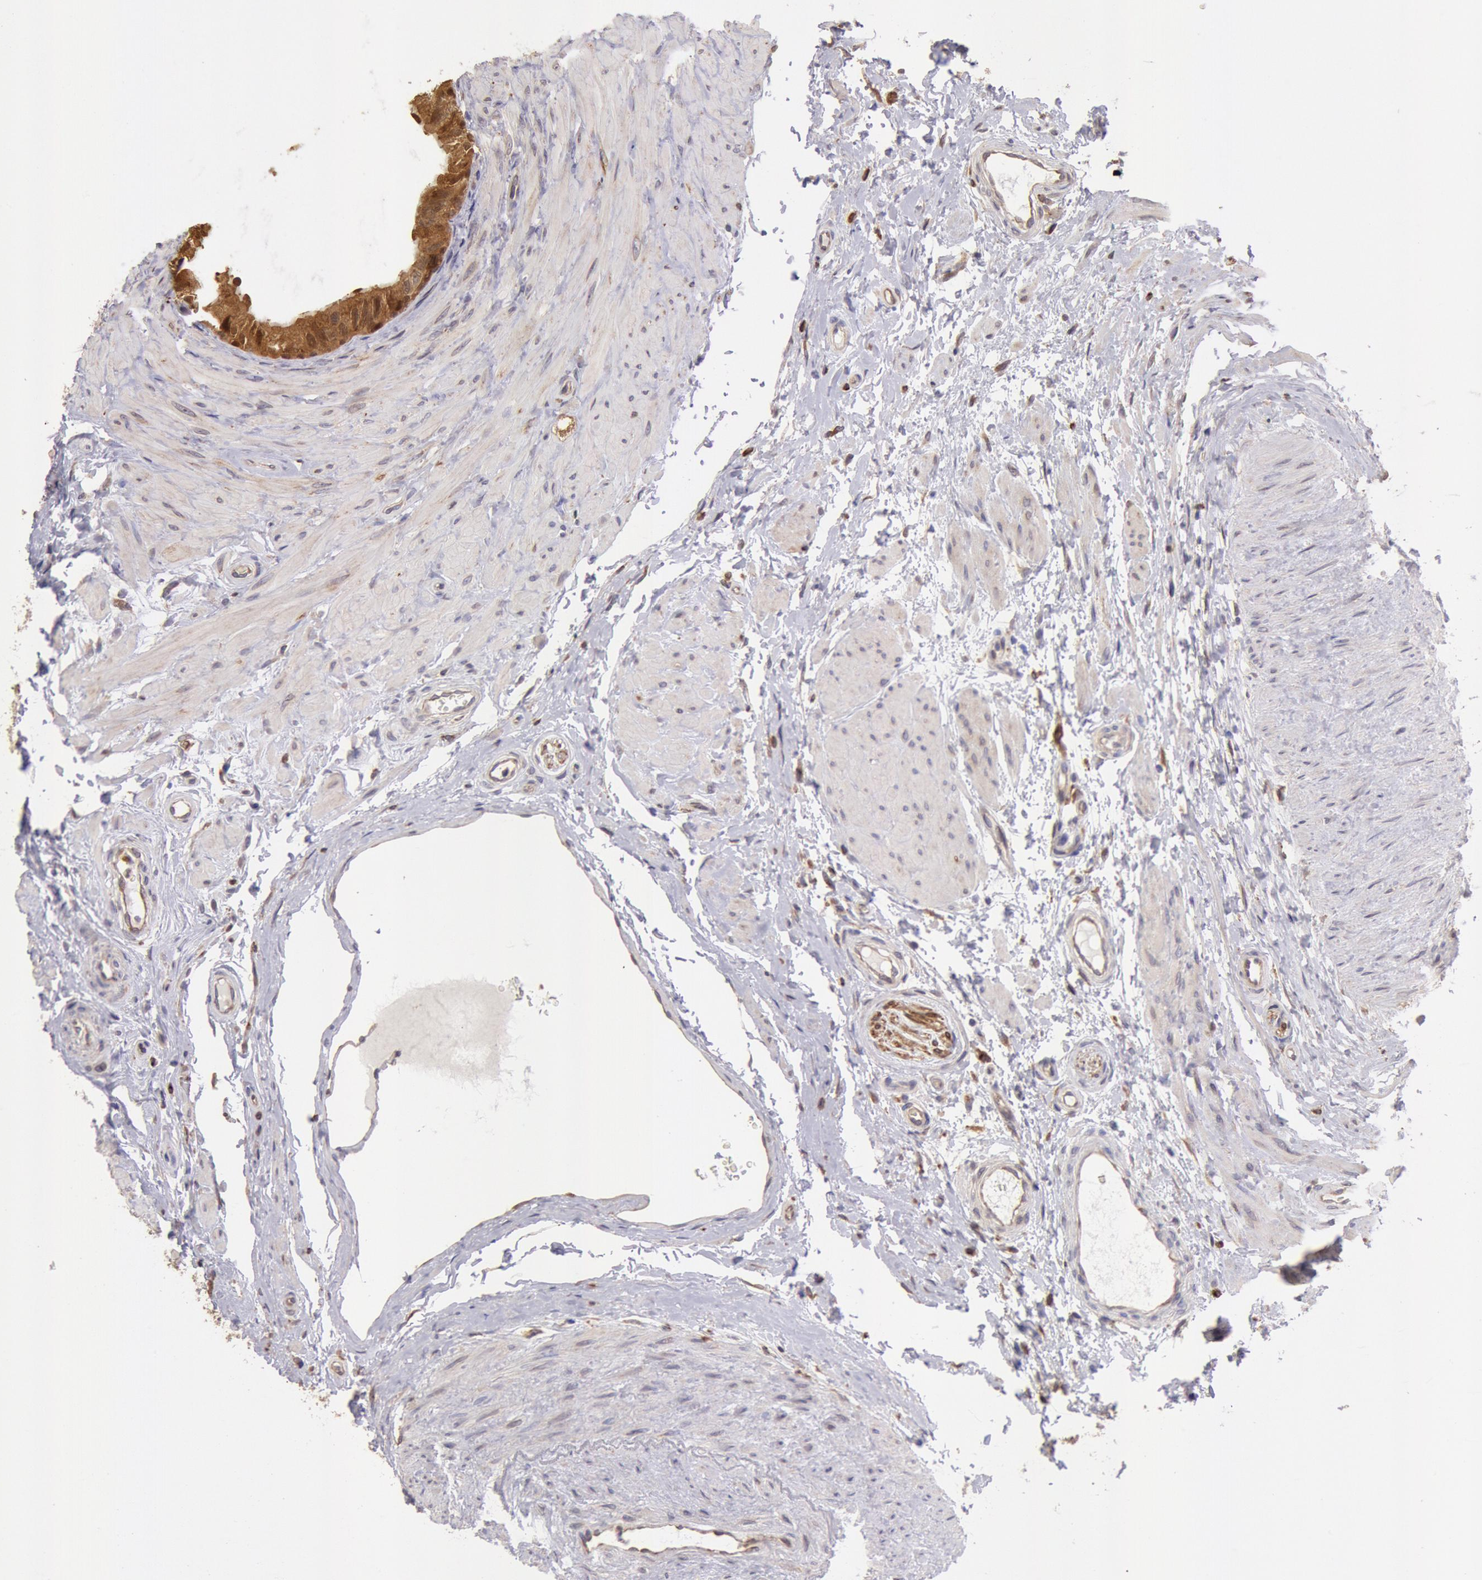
{"staining": {"intensity": "strong", "quantity": ">75%", "location": "cytoplasmic/membranous,nuclear"}, "tissue": "epididymis", "cell_type": "Glandular cells", "image_type": "normal", "snomed": [{"axis": "morphology", "description": "Normal tissue, NOS"}, {"axis": "topography", "description": "Epididymis"}], "caption": "This image displays immunohistochemistry (IHC) staining of benign epididymis, with high strong cytoplasmic/membranous,nuclear staining in approximately >75% of glandular cells.", "gene": "COMT", "patient": {"sex": "male", "age": 68}}